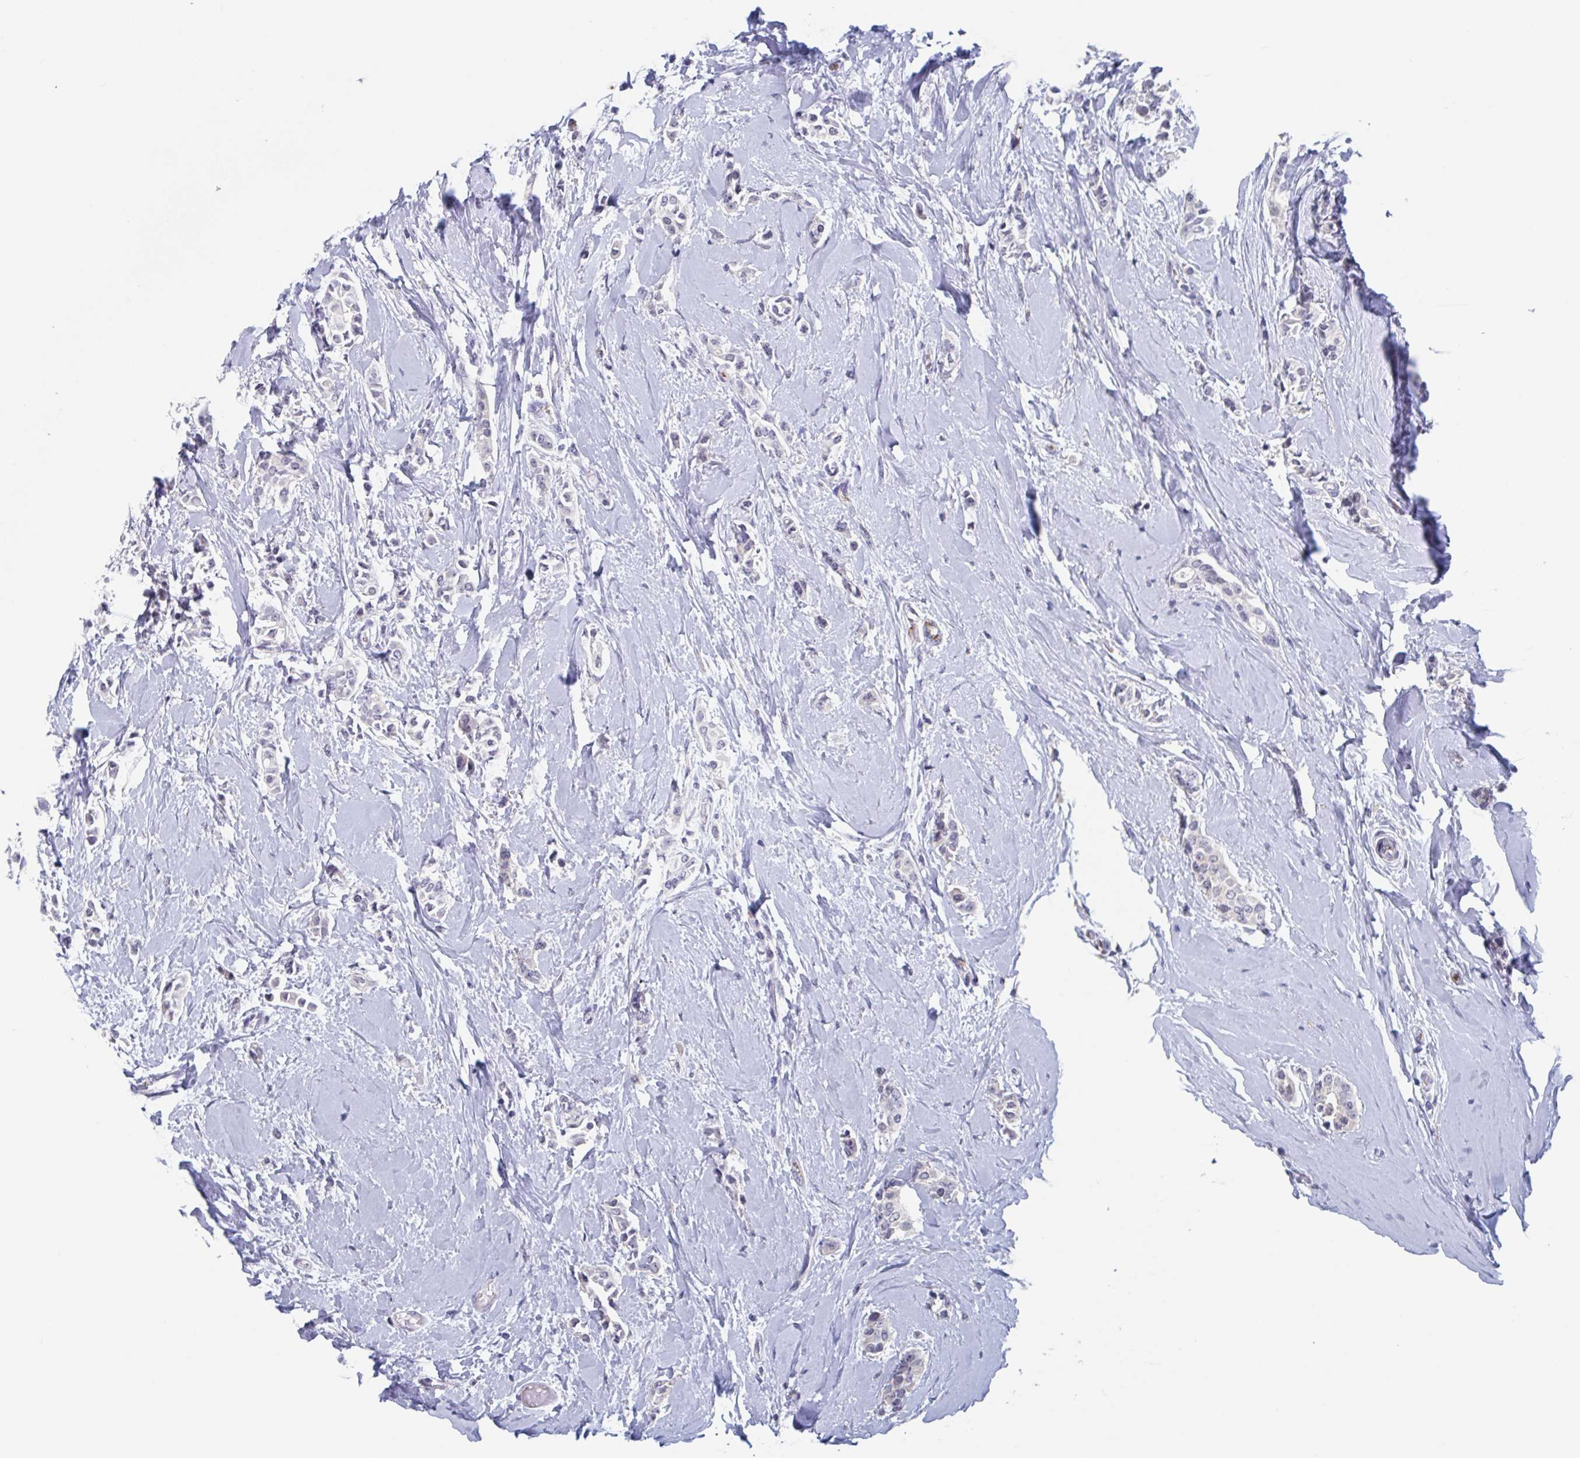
{"staining": {"intensity": "negative", "quantity": "none", "location": "none"}, "tissue": "breast cancer", "cell_type": "Tumor cells", "image_type": "cancer", "snomed": [{"axis": "morphology", "description": "Duct carcinoma"}, {"axis": "topography", "description": "Breast"}], "caption": "High power microscopy histopathology image of an immunohistochemistry micrograph of breast invasive ductal carcinoma, revealing no significant positivity in tumor cells.", "gene": "KDM4D", "patient": {"sex": "female", "age": 64}}